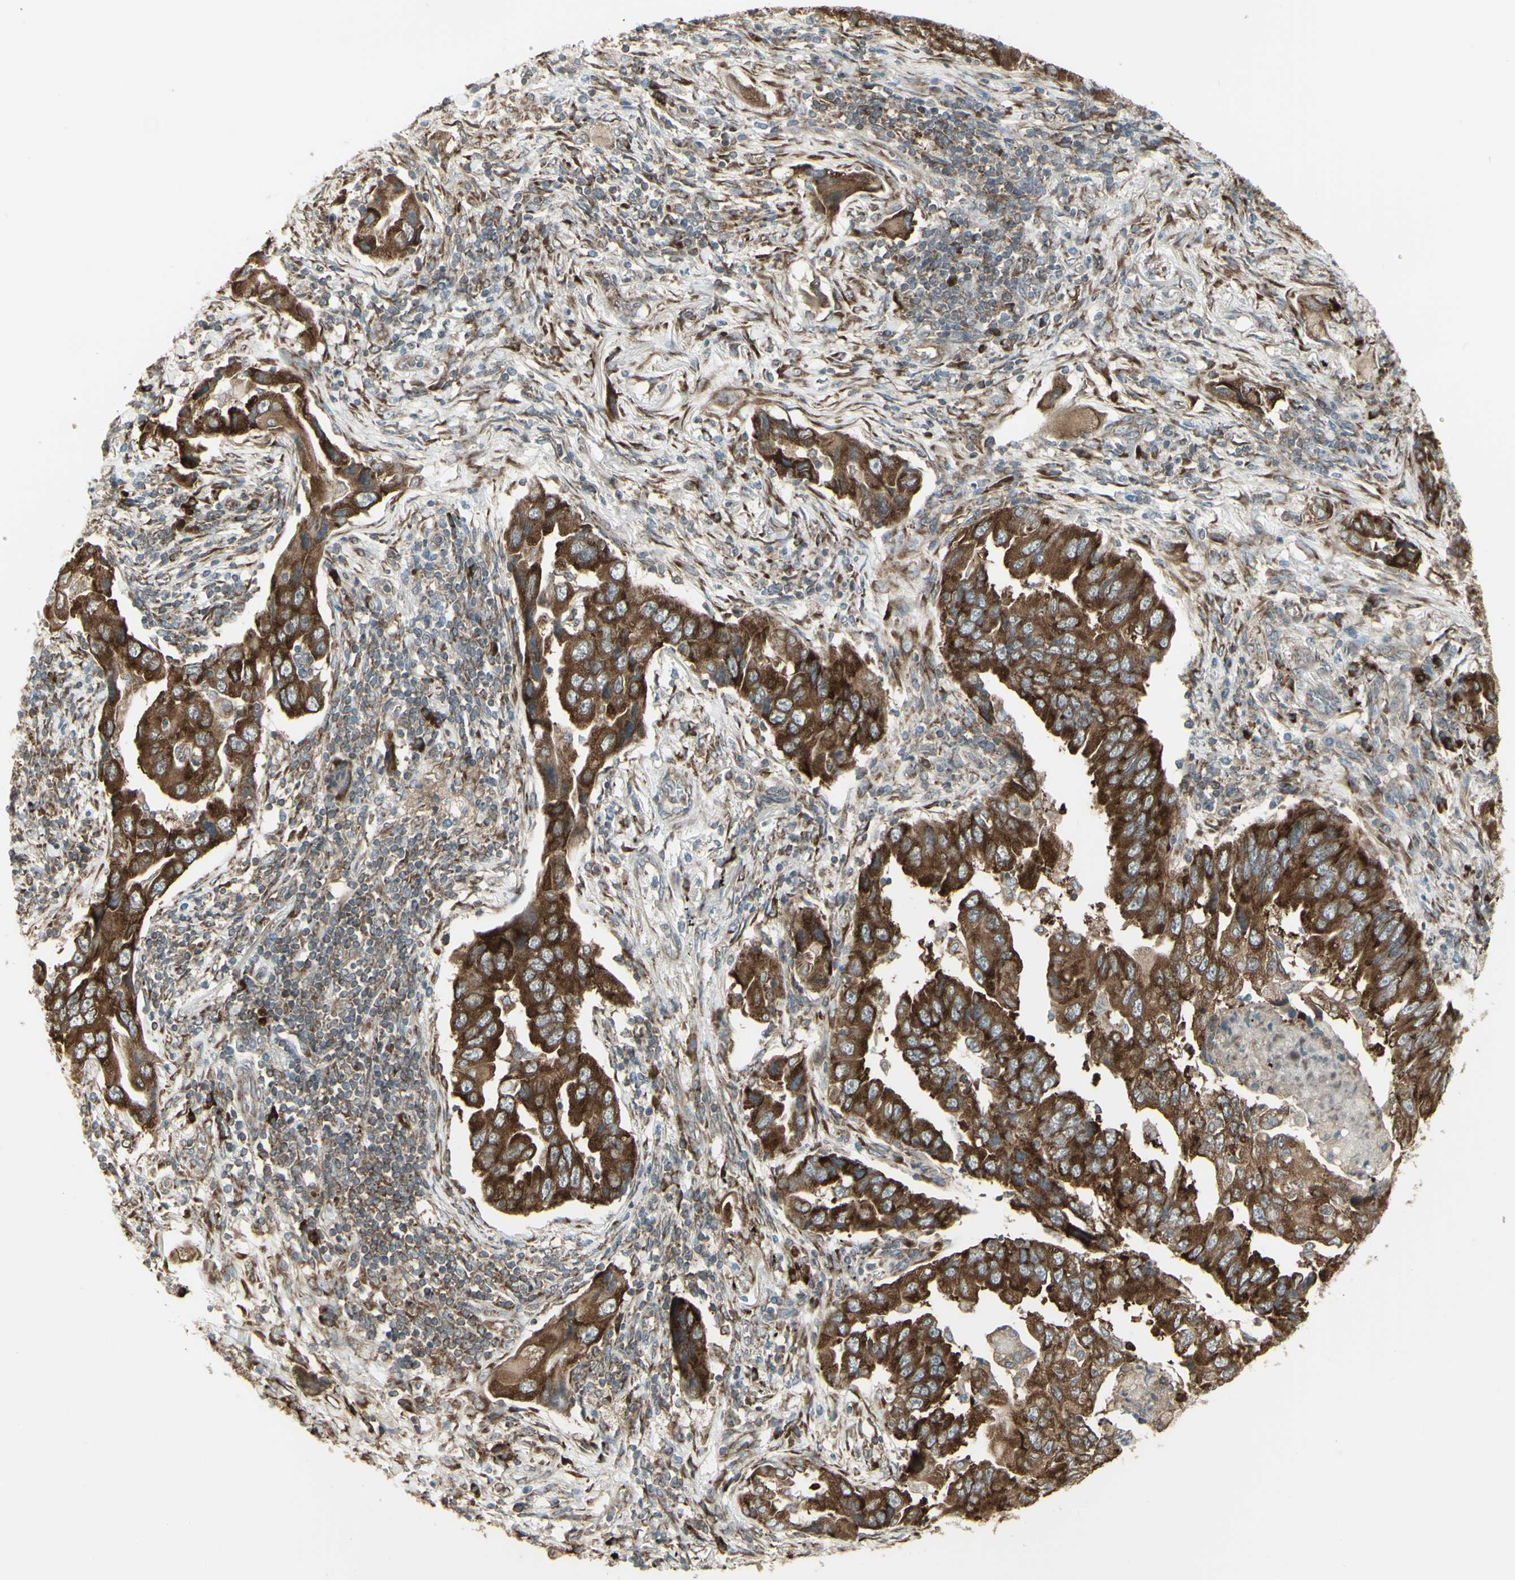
{"staining": {"intensity": "strong", "quantity": ">75%", "location": "cytoplasmic/membranous"}, "tissue": "lung cancer", "cell_type": "Tumor cells", "image_type": "cancer", "snomed": [{"axis": "morphology", "description": "Adenocarcinoma, NOS"}, {"axis": "topography", "description": "Lung"}], "caption": "Tumor cells reveal high levels of strong cytoplasmic/membranous expression in about >75% of cells in human adenocarcinoma (lung).", "gene": "FKBP3", "patient": {"sex": "female", "age": 65}}